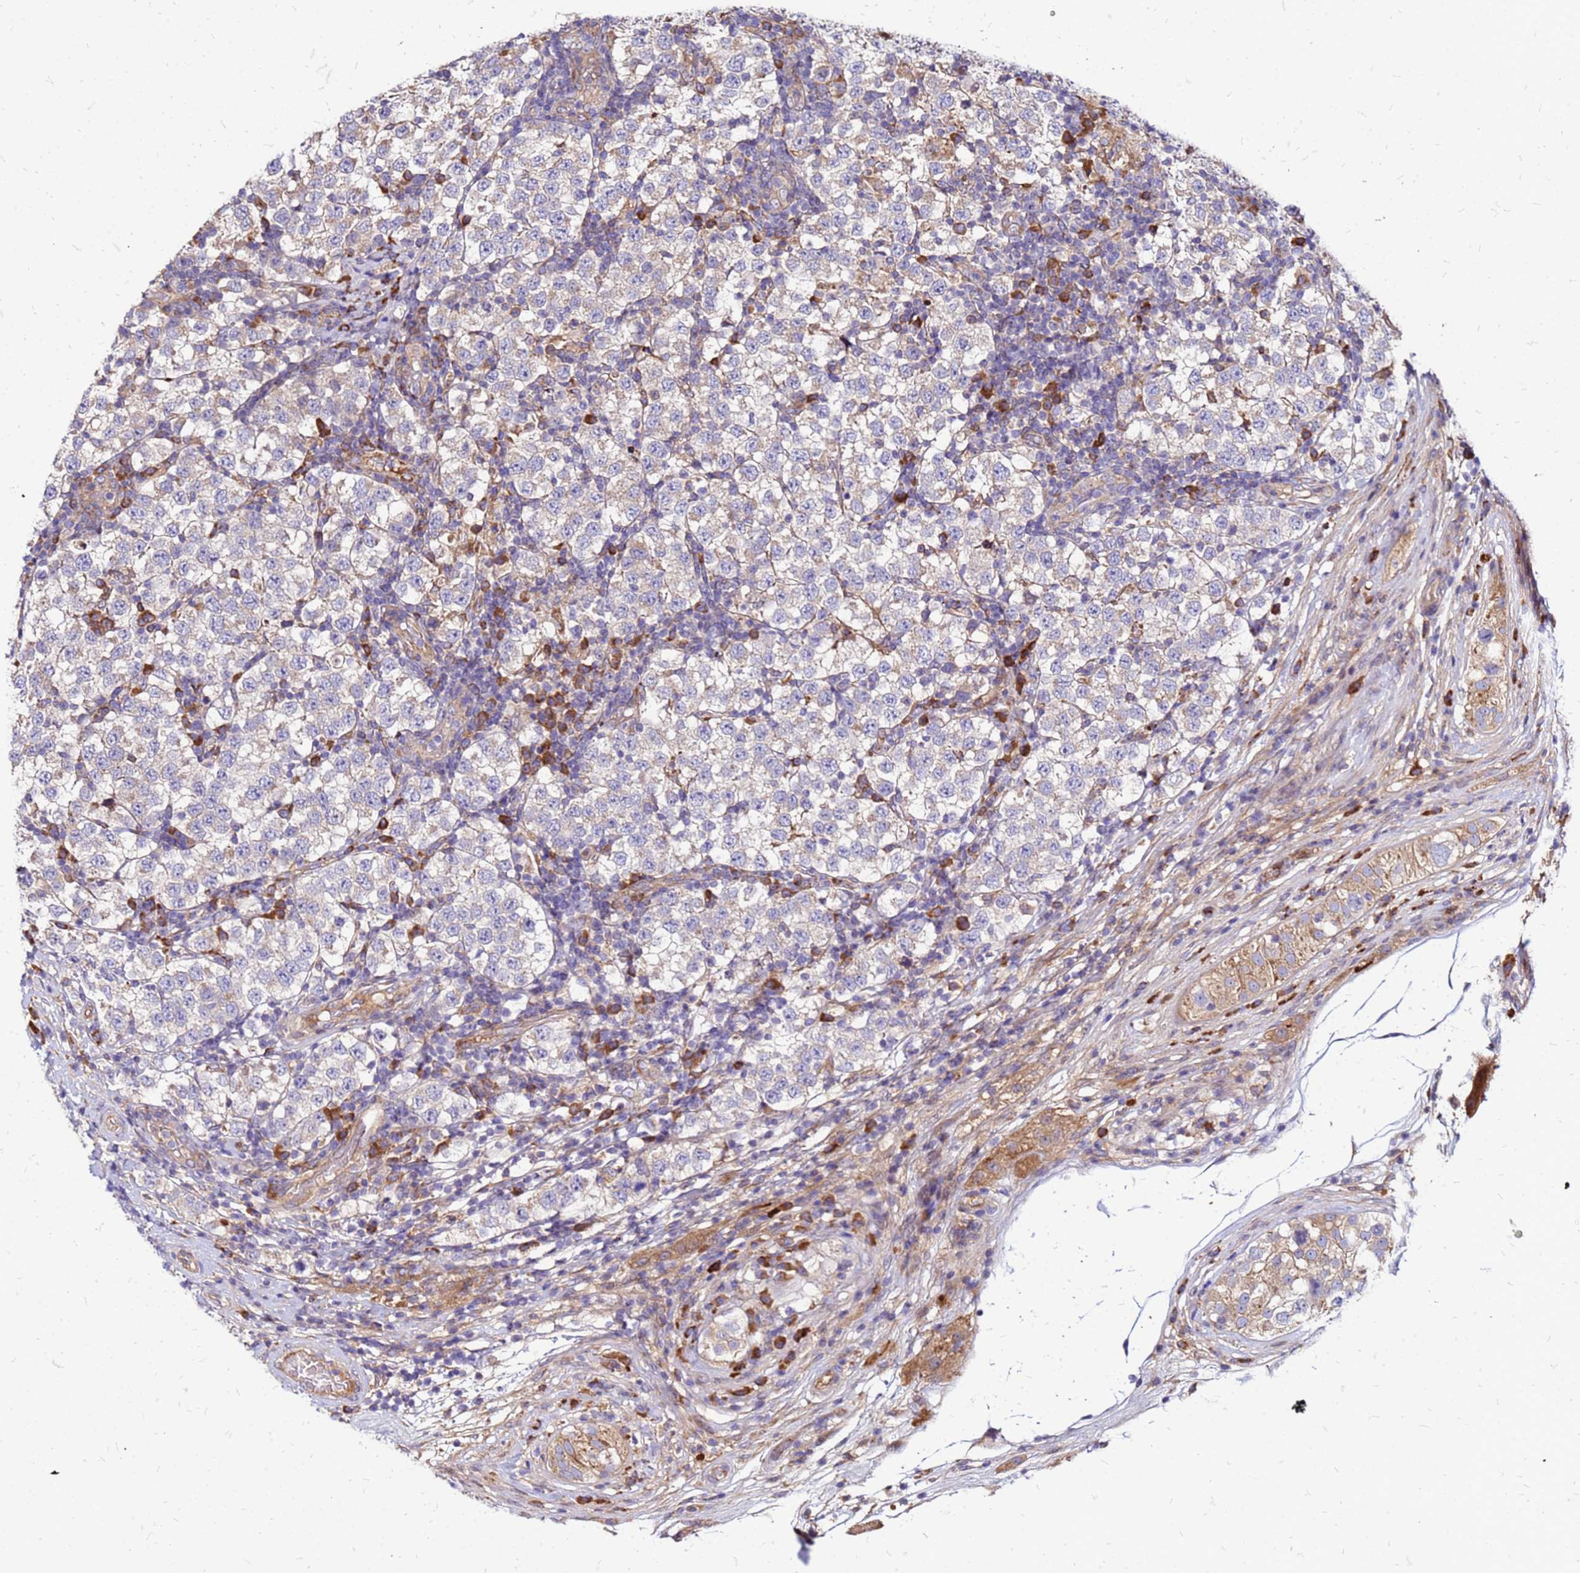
{"staining": {"intensity": "negative", "quantity": "none", "location": "none"}, "tissue": "testis cancer", "cell_type": "Tumor cells", "image_type": "cancer", "snomed": [{"axis": "morphology", "description": "Seminoma, NOS"}, {"axis": "topography", "description": "Testis"}], "caption": "This image is of testis seminoma stained with immunohistochemistry (IHC) to label a protein in brown with the nuclei are counter-stained blue. There is no positivity in tumor cells.", "gene": "VMO1", "patient": {"sex": "male", "age": 34}}